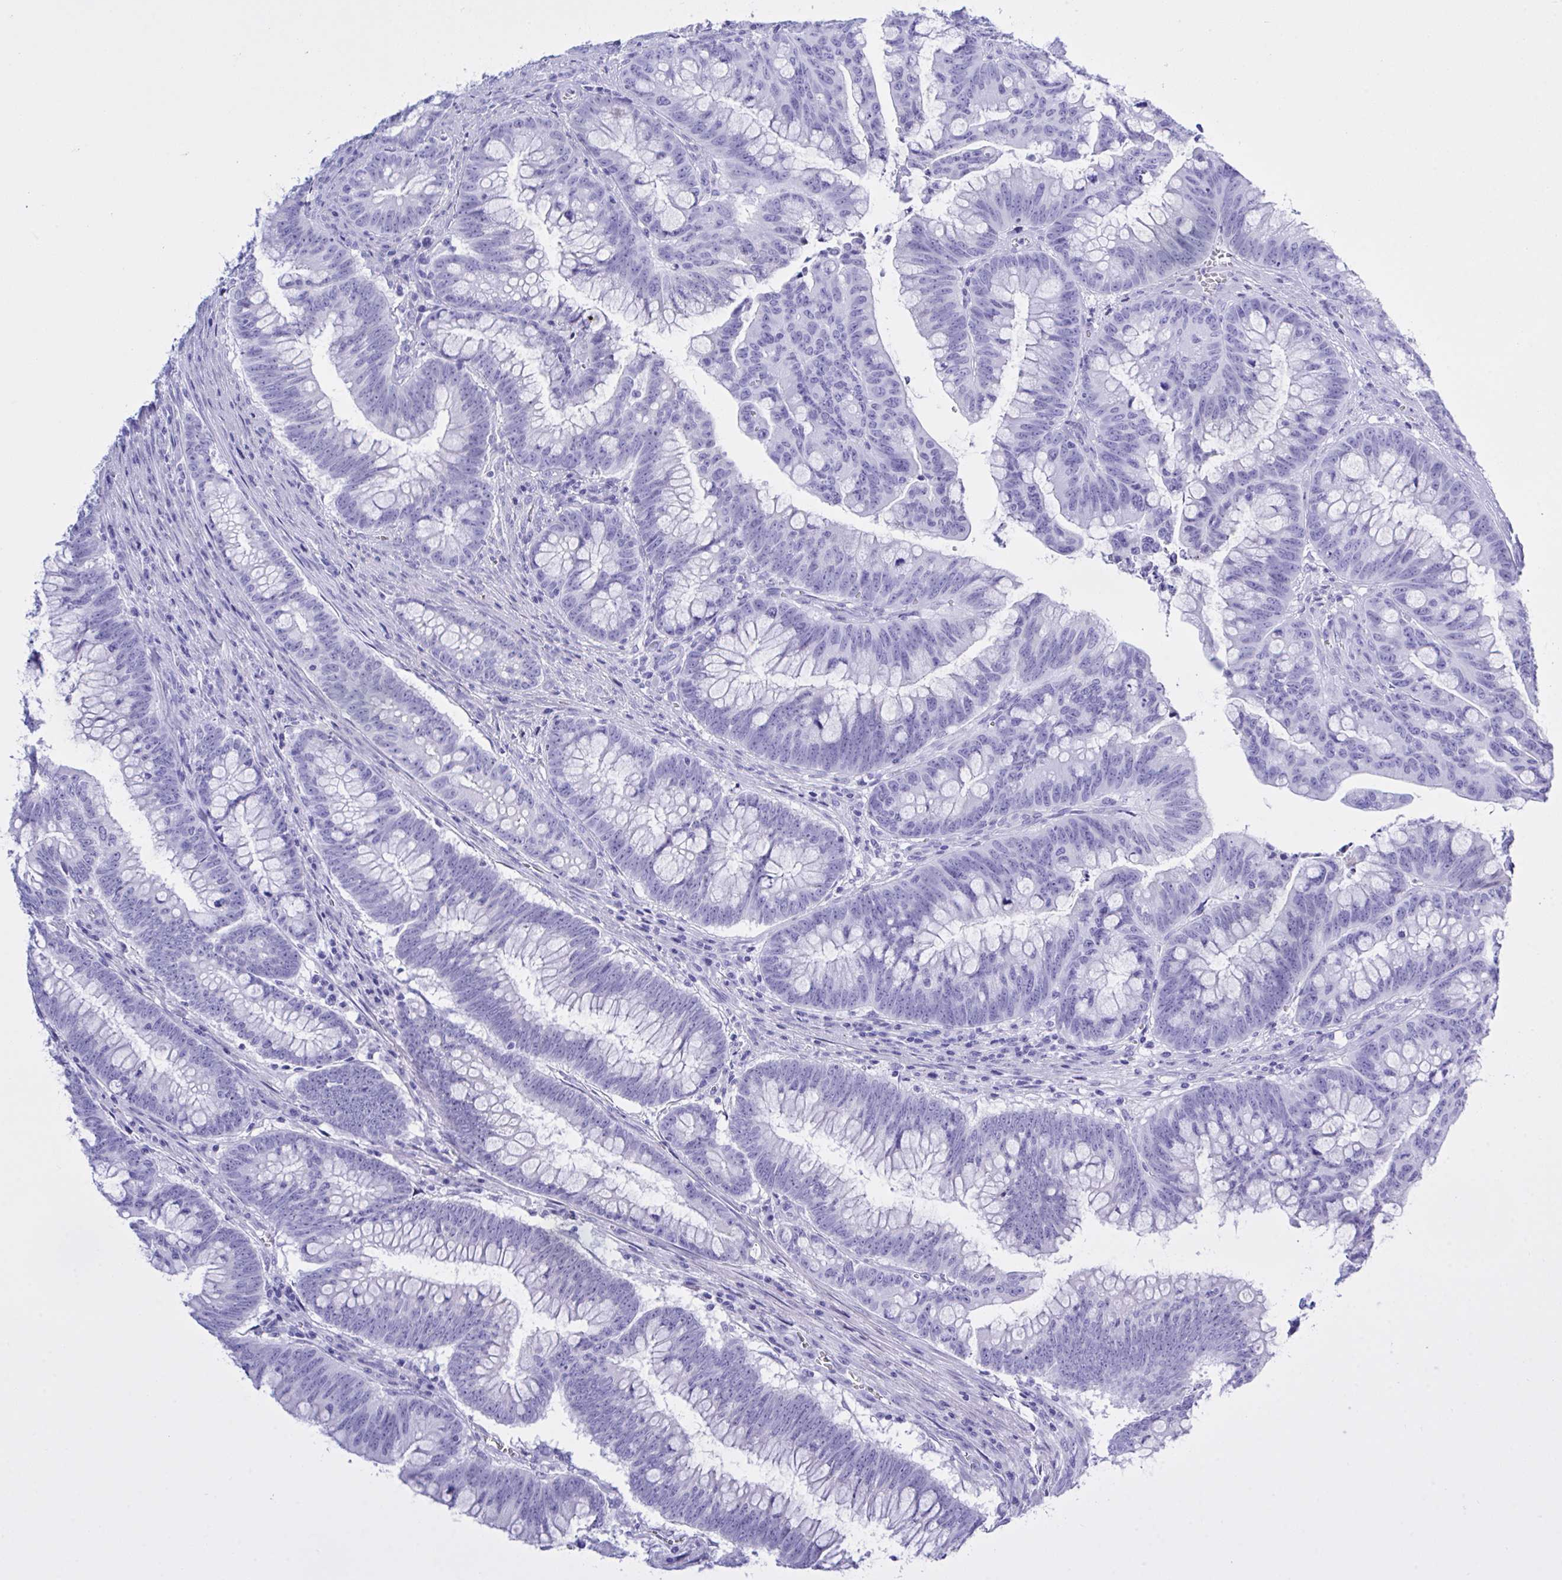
{"staining": {"intensity": "negative", "quantity": "none", "location": "none"}, "tissue": "colorectal cancer", "cell_type": "Tumor cells", "image_type": "cancer", "snomed": [{"axis": "morphology", "description": "Adenocarcinoma, NOS"}, {"axis": "topography", "description": "Colon"}], "caption": "Immunohistochemistry (IHC) micrograph of neoplastic tissue: adenocarcinoma (colorectal) stained with DAB (3,3'-diaminobenzidine) shows no significant protein positivity in tumor cells.", "gene": "BEX5", "patient": {"sex": "male", "age": 62}}